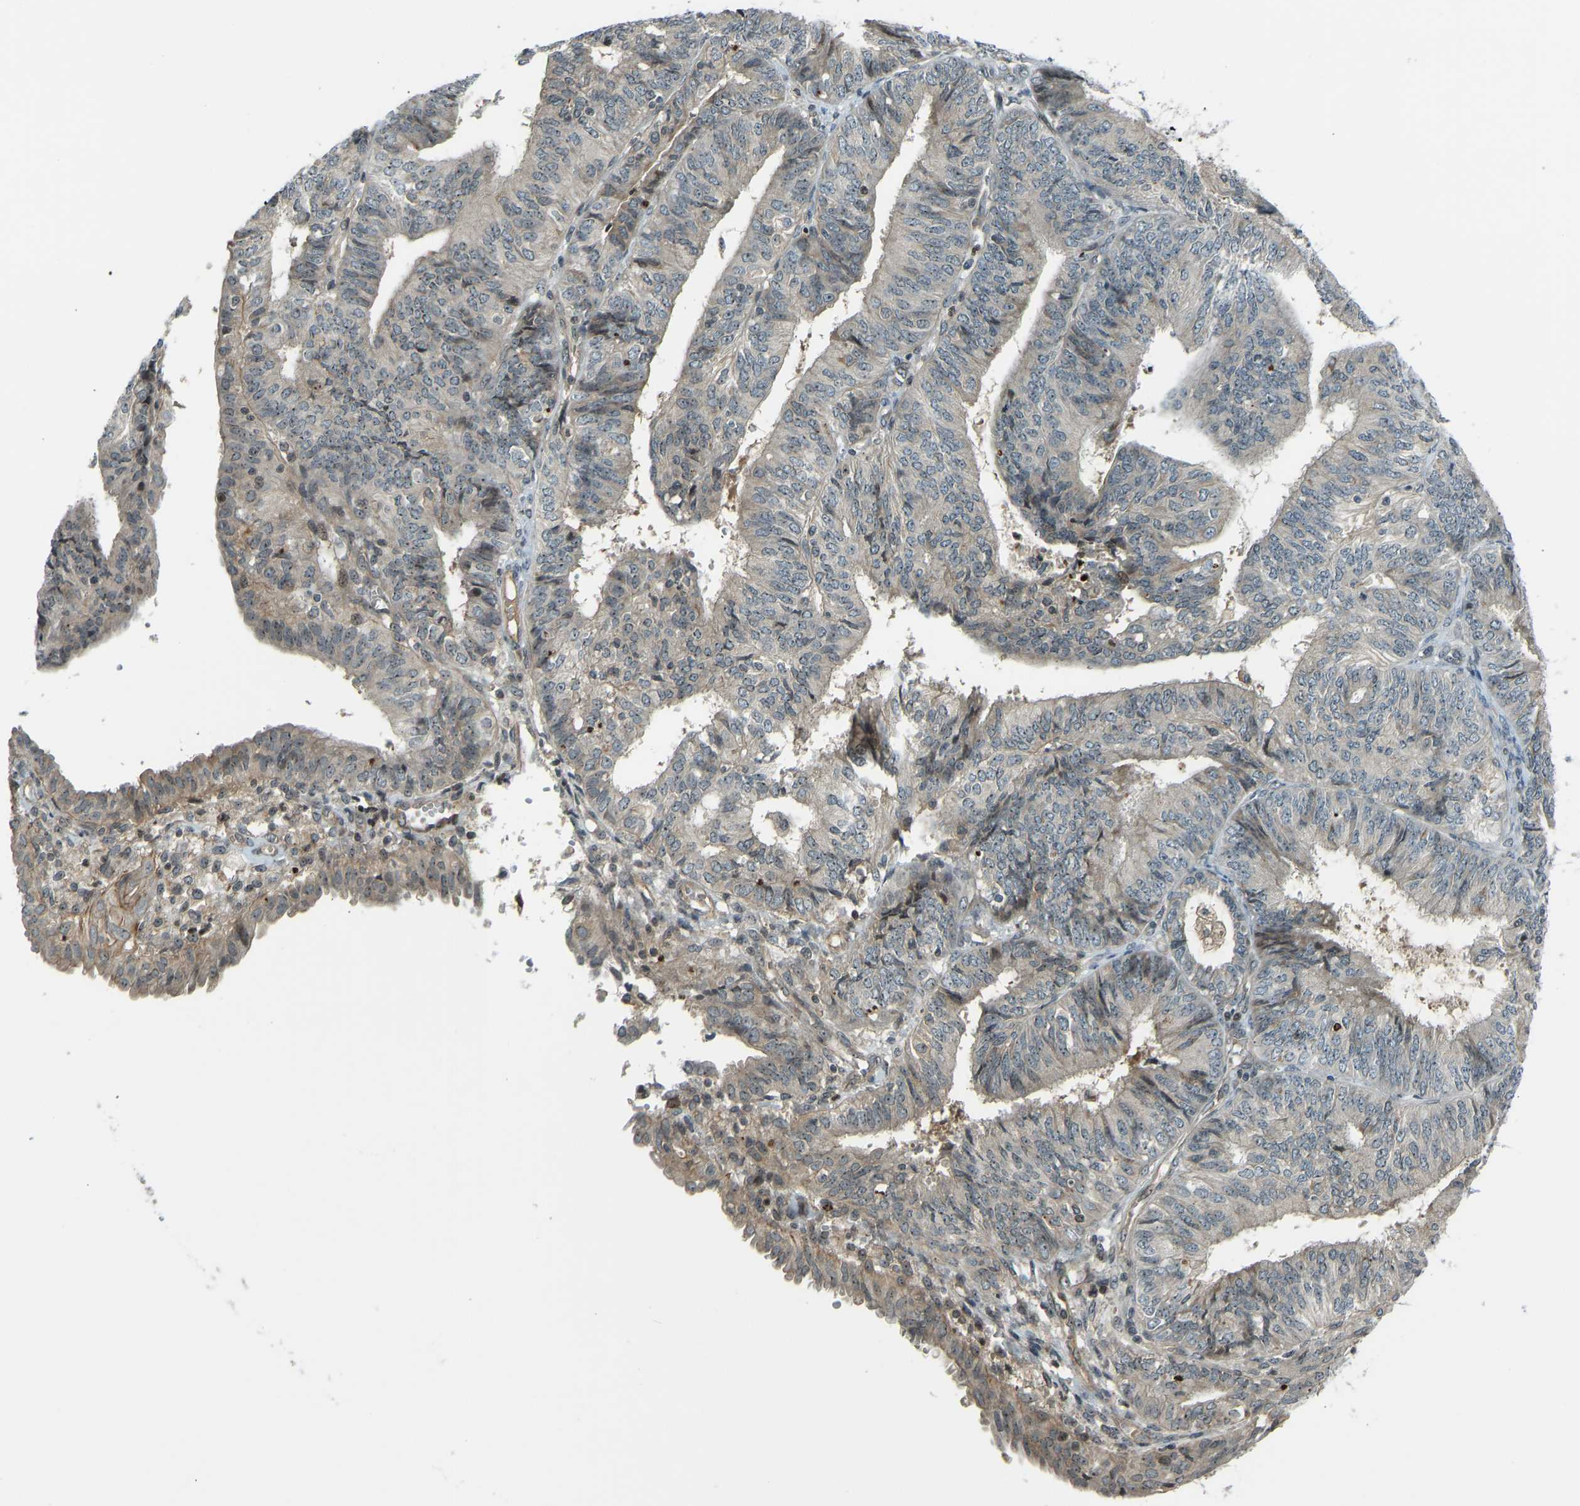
{"staining": {"intensity": "weak", "quantity": "25%-75%", "location": "cytoplasmic/membranous"}, "tissue": "endometrial cancer", "cell_type": "Tumor cells", "image_type": "cancer", "snomed": [{"axis": "morphology", "description": "Adenocarcinoma, NOS"}, {"axis": "topography", "description": "Endometrium"}], "caption": "Protein staining reveals weak cytoplasmic/membranous staining in approximately 25%-75% of tumor cells in endometrial cancer. (Stains: DAB in brown, nuclei in blue, Microscopy: brightfield microscopy at high magnification).", "gene": "SVOPL", "patient": {"sex": "female", "age": 58}}